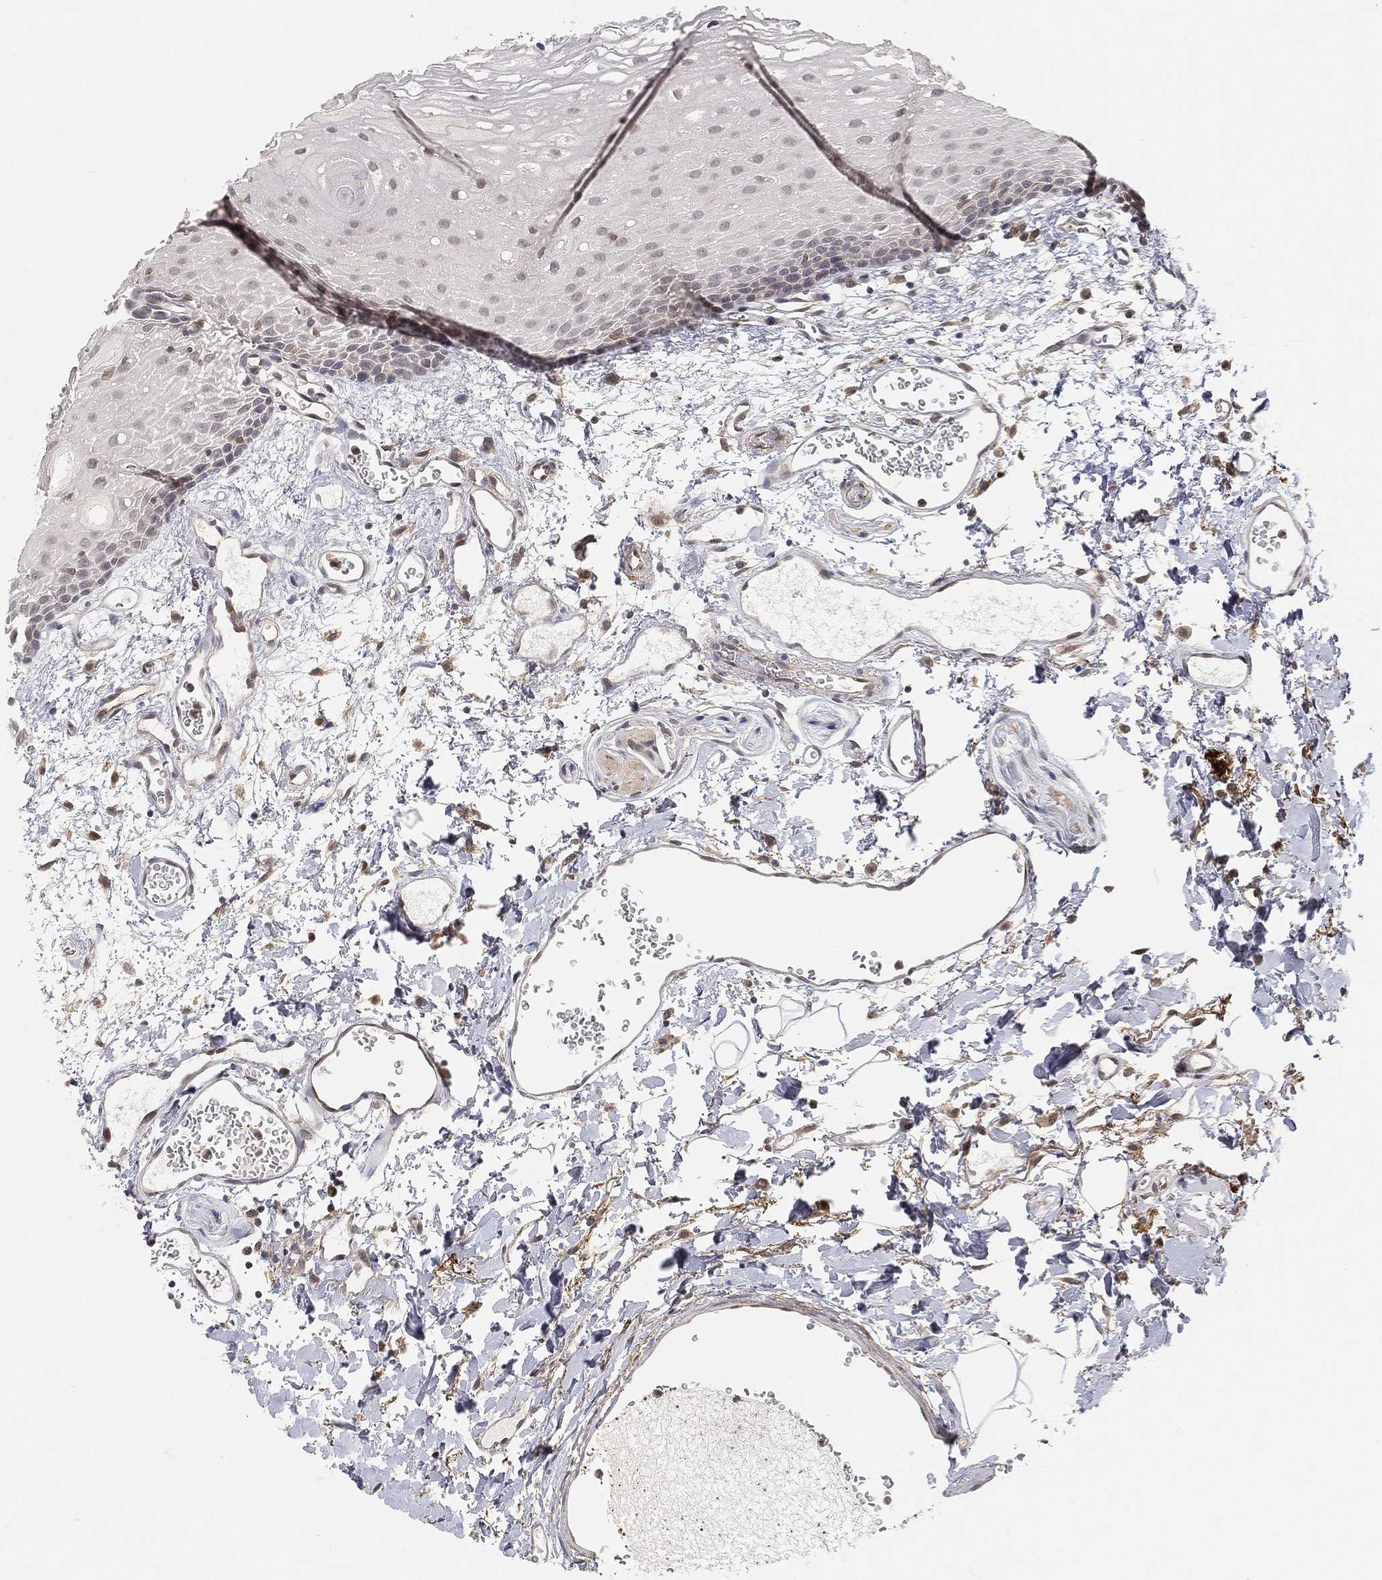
{"staining": {"intensity": "negative", "quantity": "none", "location": "none"}, "tissue": "oral mucosa", "cell_type": "Squamous epithelial cells", "image_type": "normal", "snomed": [{"axis": "morphology", "description": "Normal tissue, NOS"}, {"axis": "morphology", "description": "Squamous cell carcinoma, NOS"}, {"axis": "topography", "description": "Oral tissue"}, {"axis": "topography", "description": "Head-Neck"}], "caption": "Oral mucosa was stained to show a protein in brown. There is no significant staining in squamous epithelial cells.", "gene": "MAPK1", "patient": {"sex": "female", "age": 70}}